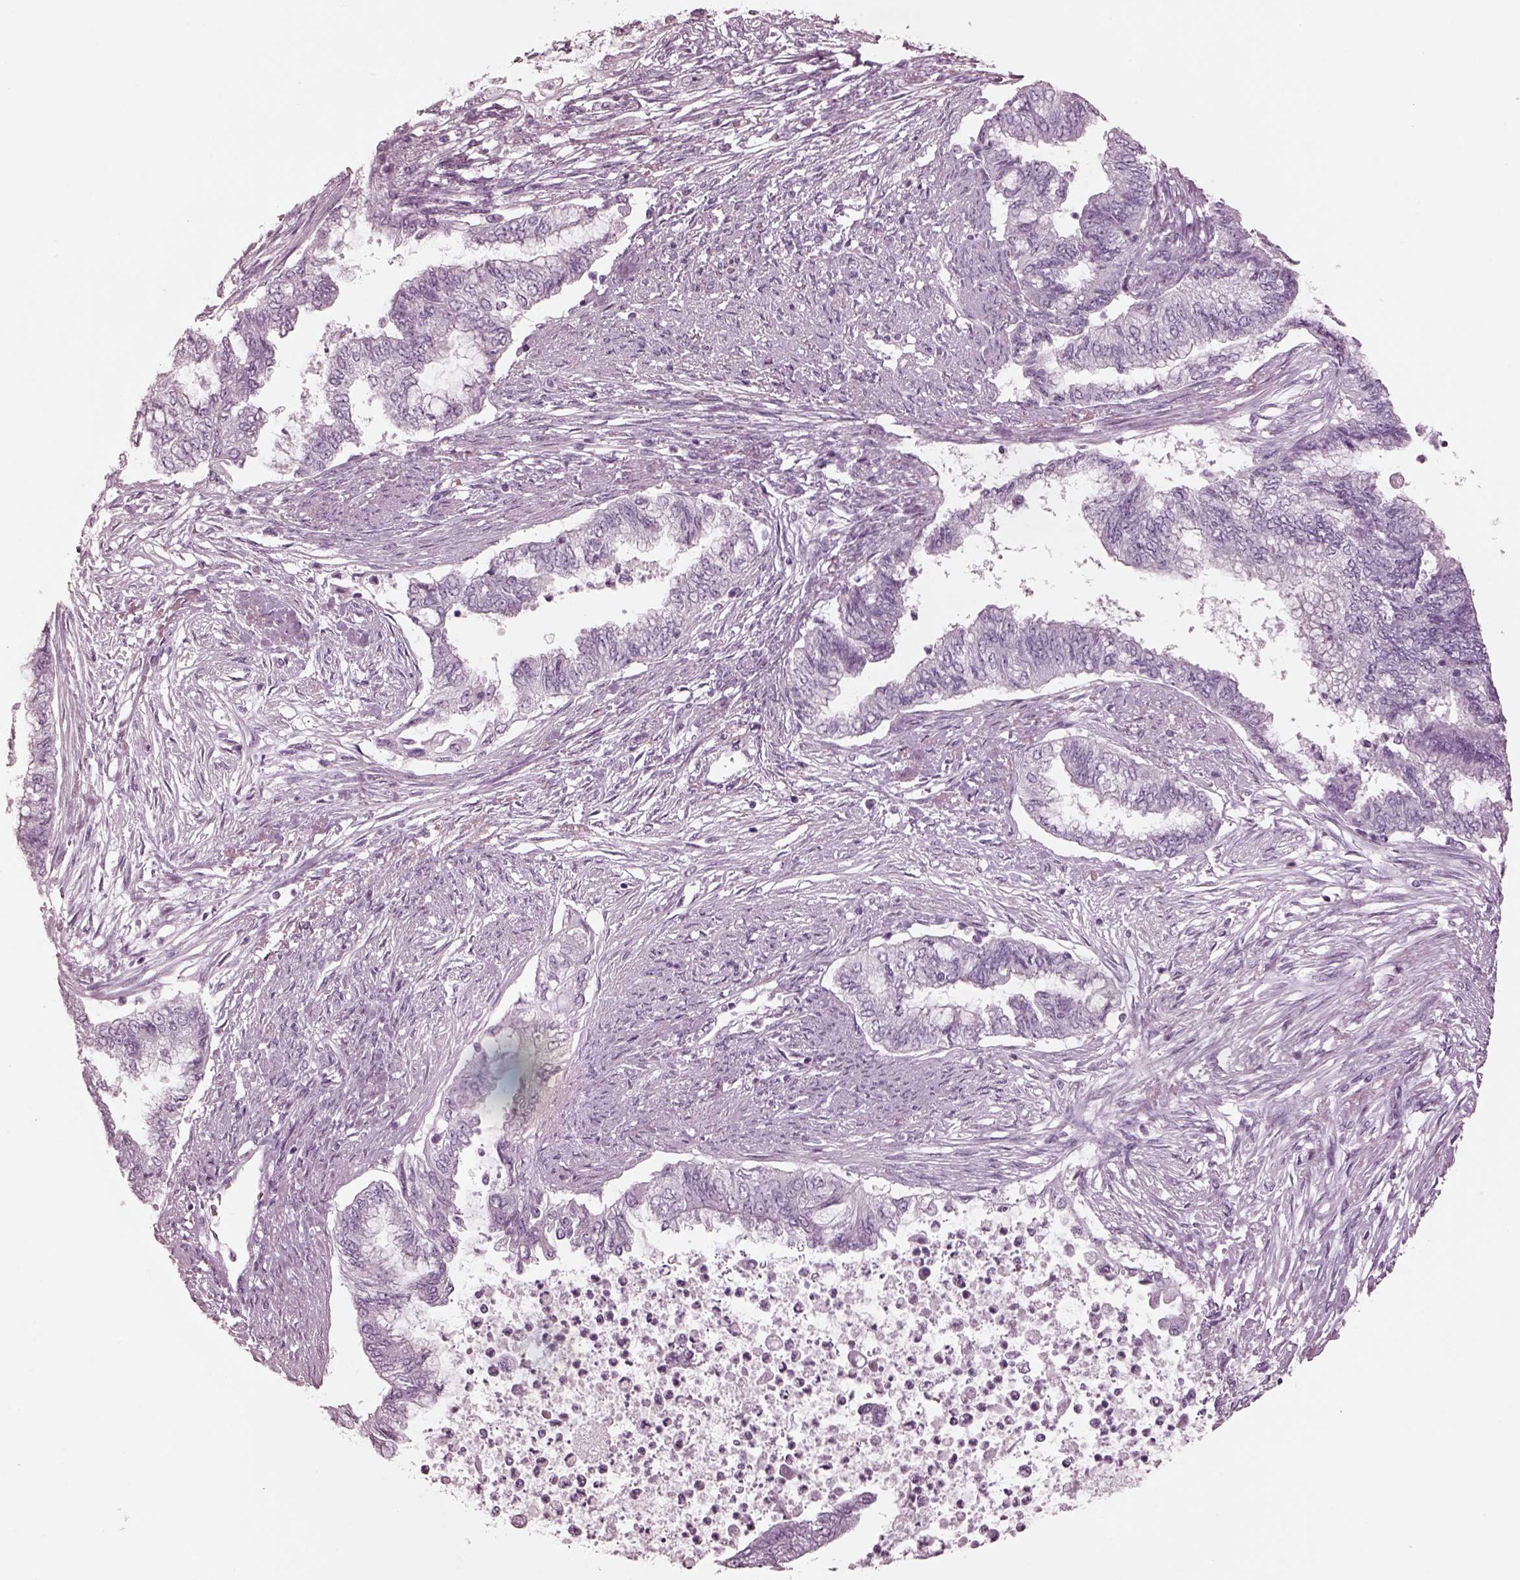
{"staining": {"intensity": "negative", "quantity": "none", "location": "none"}, "tissue": "endometrial cancer", "cell_type": "Tumor cells", "image_type": "cancer", "snomed": [{"axis": "morphology", "description": "Adenocarcinoma, NOS"}, {"axis": "topography", "description": "Endometrium"}], "caption": "Immunohistochemical staining of human endometrial cancer reveals no significant staining in tumor cells. (DAB IHC, high magnification).", "gene": "OPN4", "patient": {"sex": "female", "age": 65}}